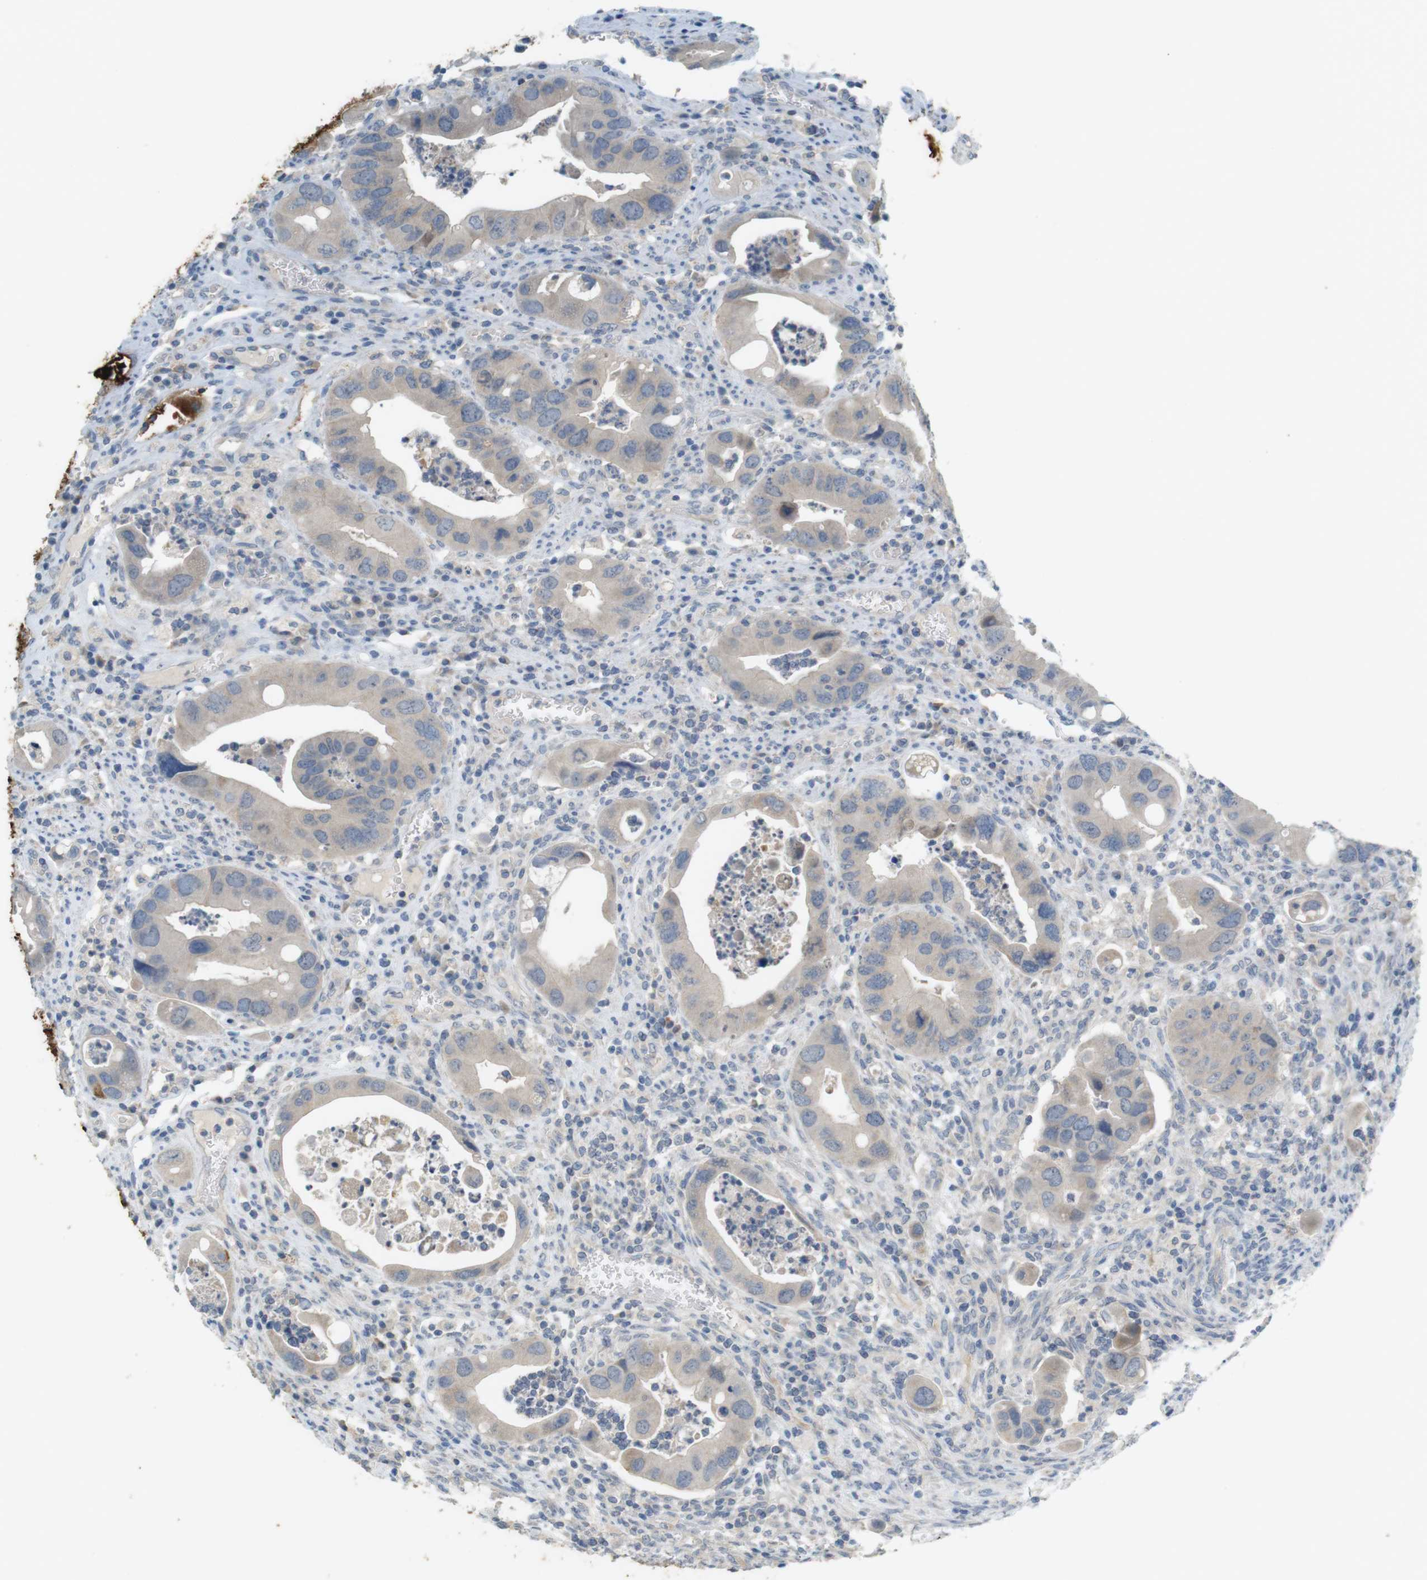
{"staining": {"intensity": "weak", "quantity": ">75%", "location": "cytoplasmic/membranous"}, "tissue": "colorectal cancer", "cell_type": "Tumor cells", "image_type": "cancer", "snomed": [{"axis": "morphology", "description": "Adenocarcinoma, NOS"}, {"axis": "topography", "description": "Rectum"}], "caption": "Immunohistochemistry micrograph of adenocarcinoma (colorectal) stained for a protein (brown), which demonstrates low levels of weak cytoplasmic/membranous staining in approximately >75% of tumor cells.", "gene": "MUC5B", "patient": {"sex": "female", "age": 57}}